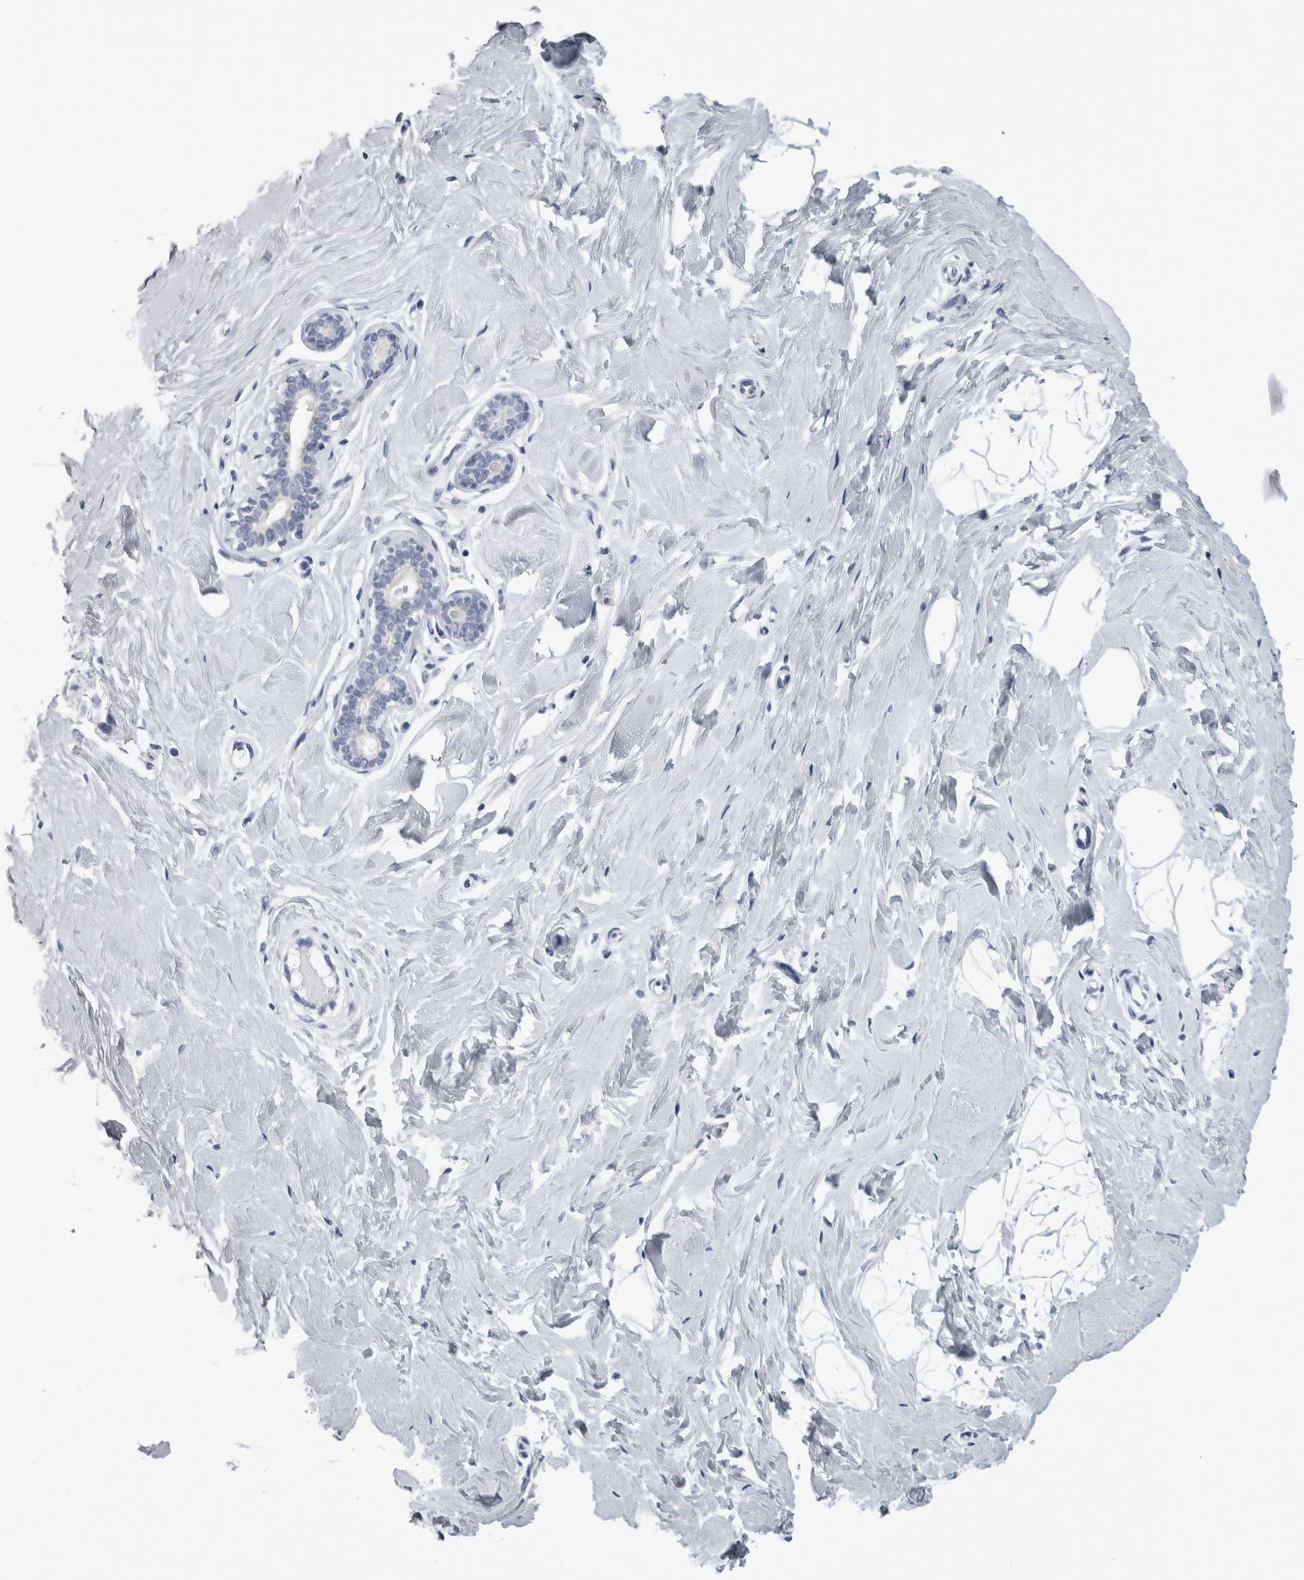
{"staining": {"intensity": "negative", "quantity": "none", "location": "none"}, "tissue": "breast", "cell_type": "Adipocytes", "image_type": "normal", "snomed": [{"axis": "morphology", "description": "Normal tissue, NOS"}, {"axis": "topography", "description": "Breast"}], "caption": "Immunohistochemistry photomicrograph of normal human breast stained for a protein (brown), which demonstrates no staining in adipocytes. The staining is performed using DAB (3,3'-diaminobenzidine) brown chromogen with nuclei counter-stained in using hematoxylin.", "gene": "ALDH8A1", "patient": {"sex": "female", "age": 23}}